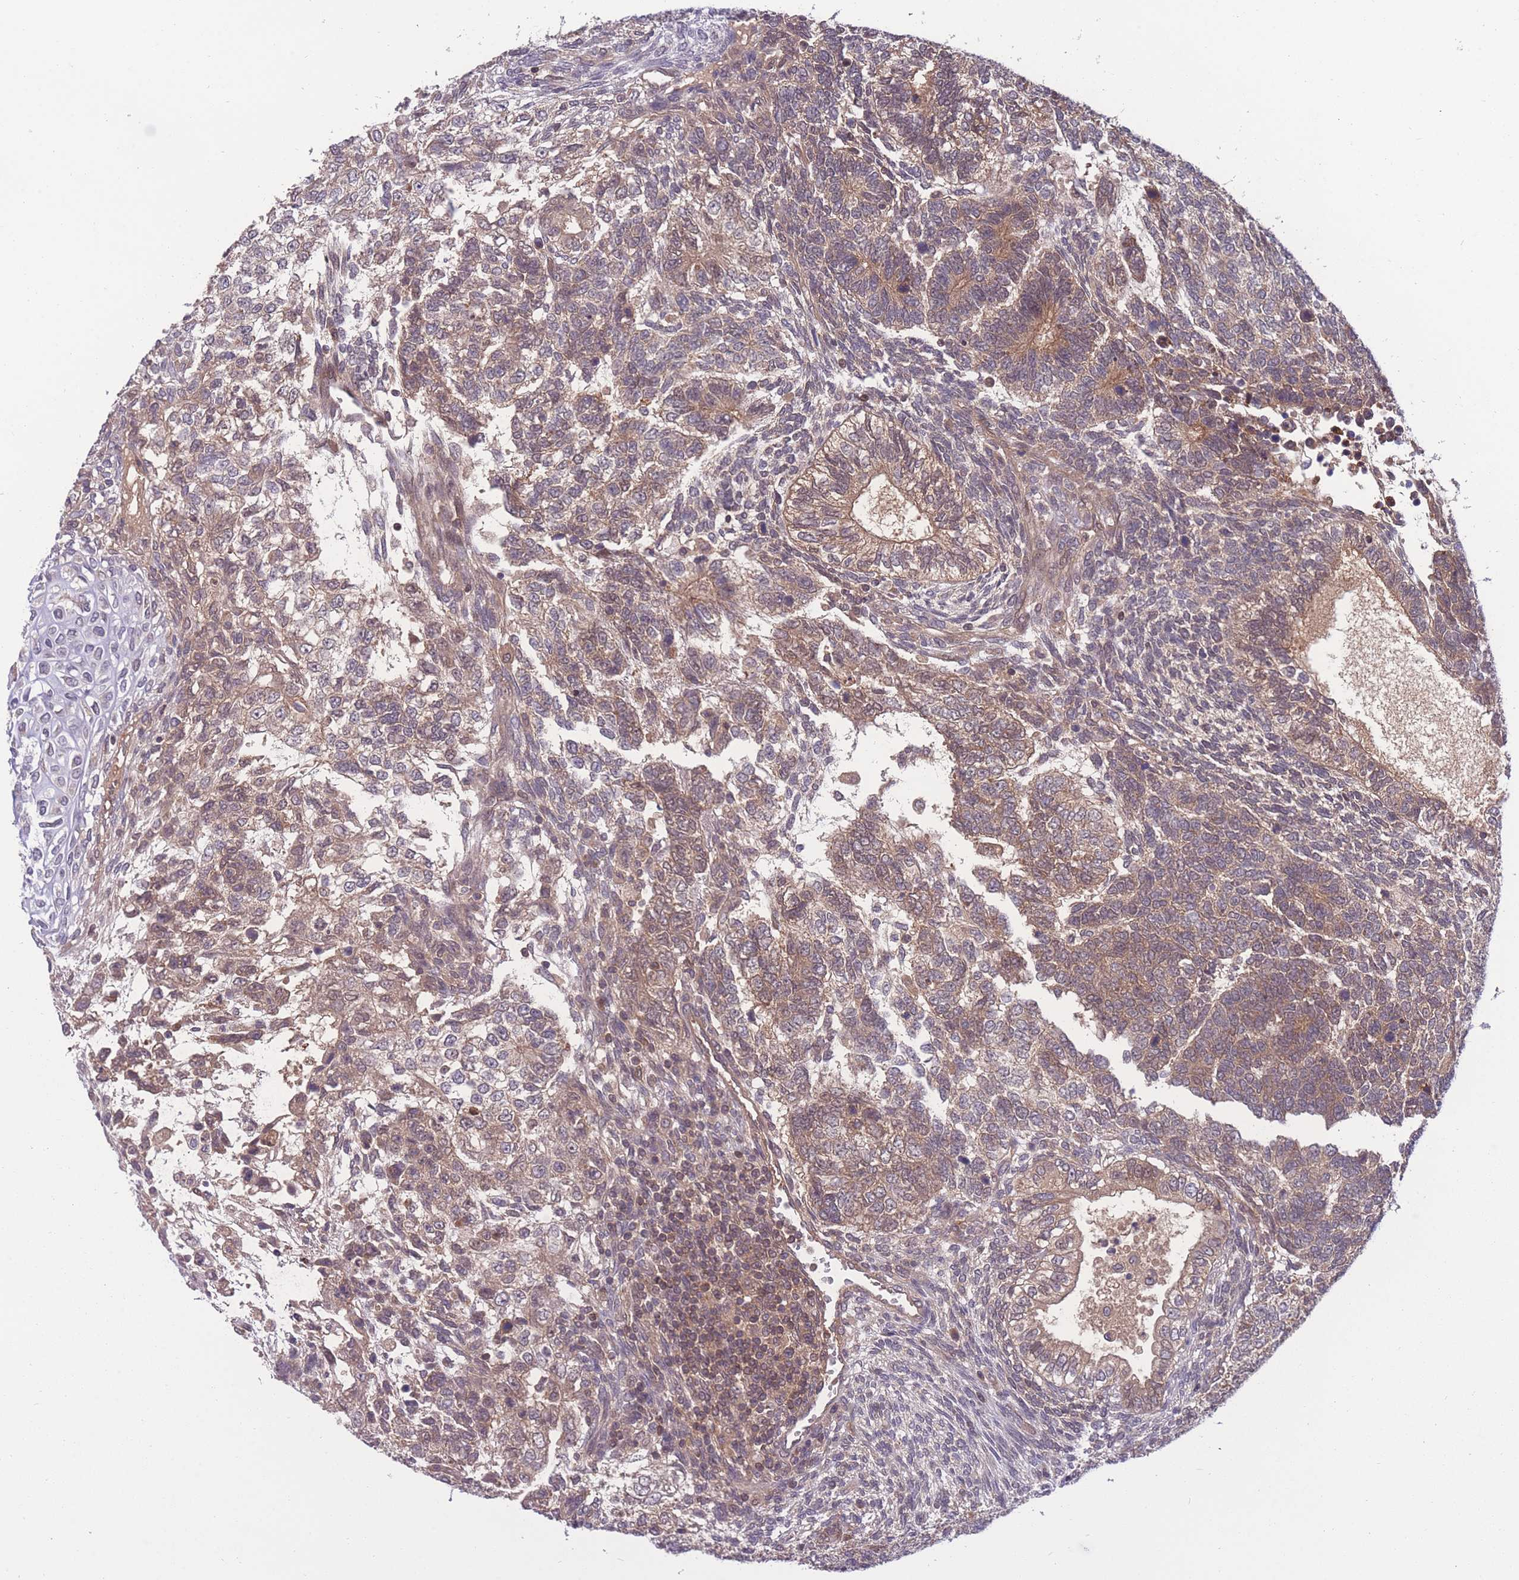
{"staining": {"intensity": "moderate", "quantity": ">75%", "location": "cytoplasmic/membranous"}, "tissue": "testis cancer", "cell_type": "Tumor cells", "image_type": "cancer", "snomed": [{"axis": "morphology", "description": "Carcinoma, Embryonal, NOS"}, {"axis": "topography", "description": "Testis"}], "caption": "The immunohistochemical stain labels moderate cytoplasmic/membranous expression in tumor cells of testis embryonal carcinoma tissue. (DAB (3,3'-diaminobenzidine) IHC with brightfield microscopy, high magnification).", "gene": "UBE2N", "patient": {"sex": "male", "age": 23}}